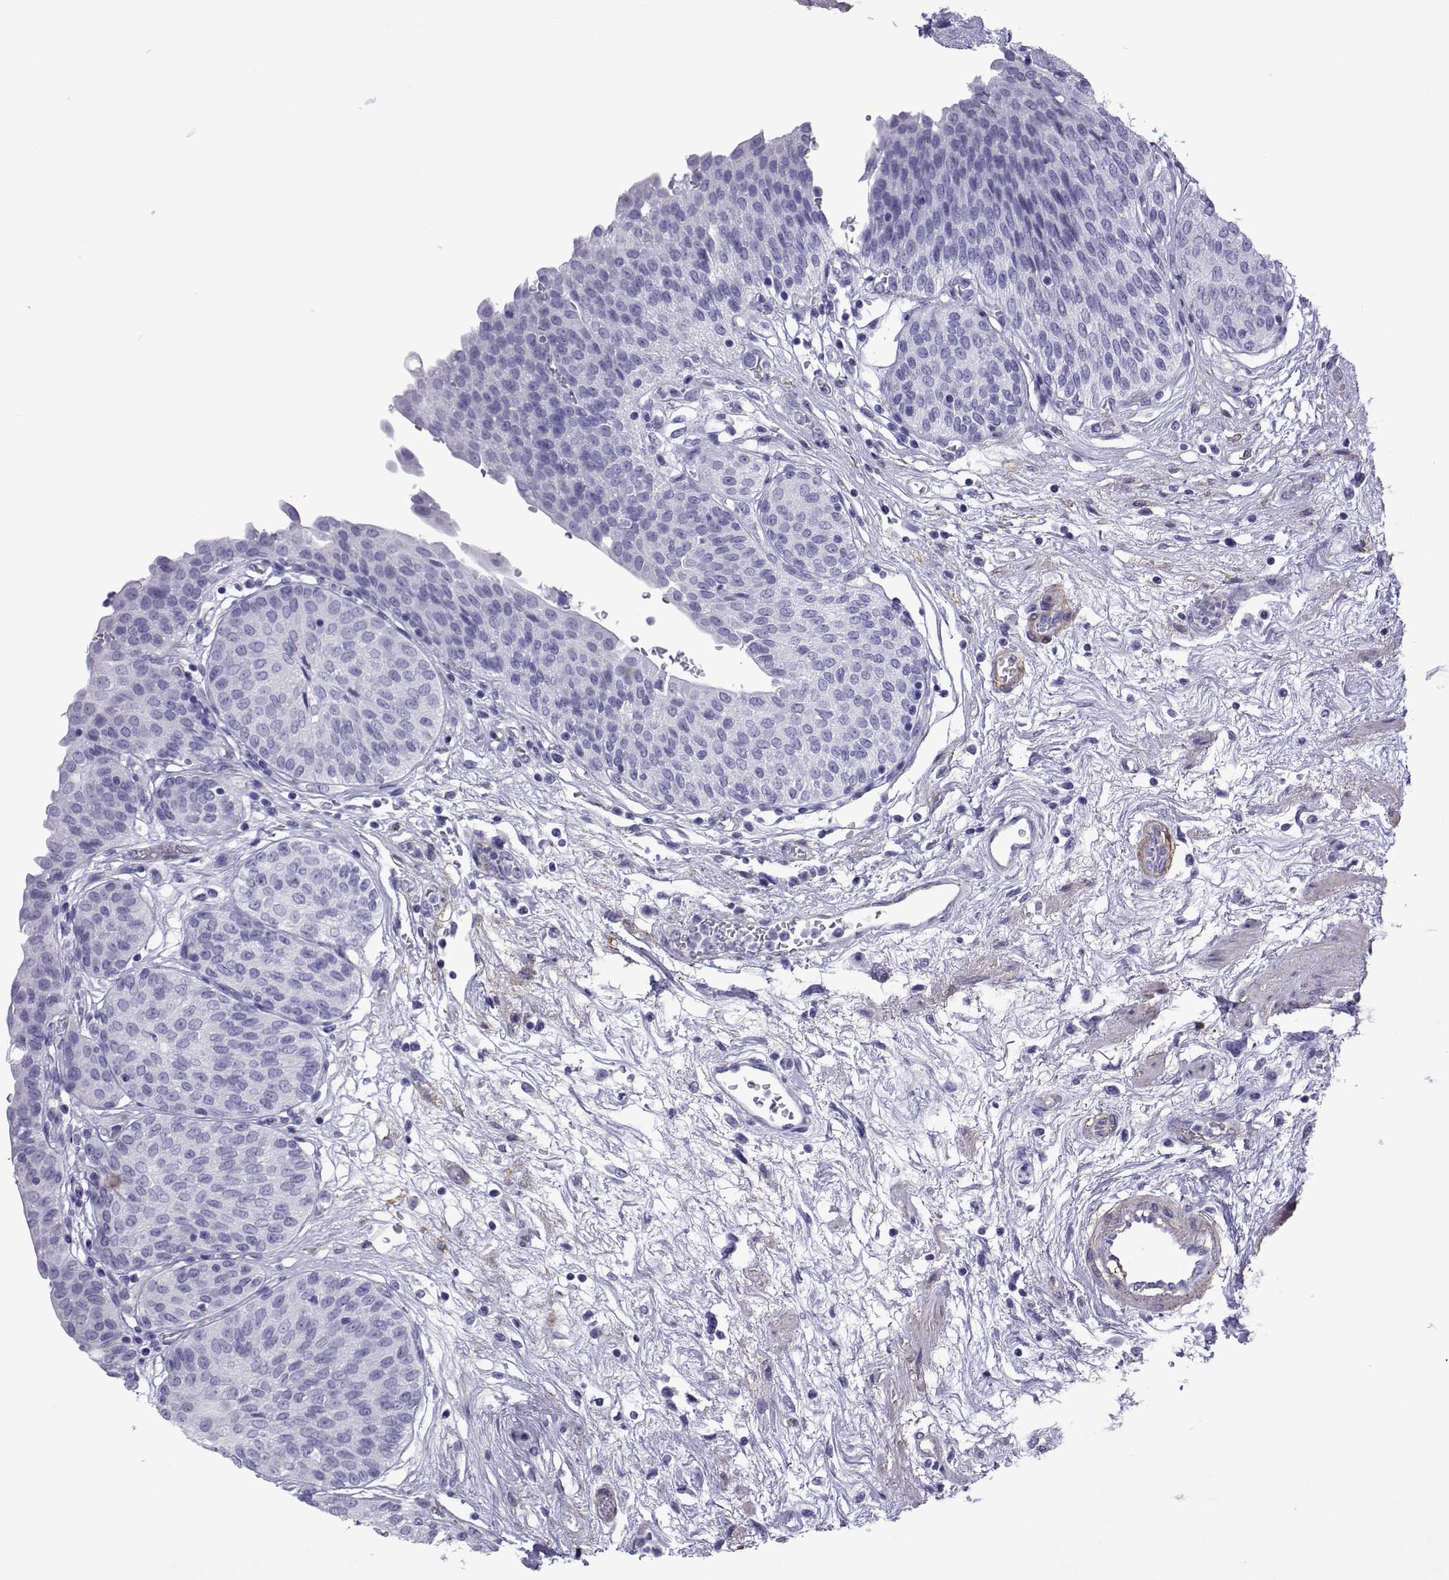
{"staining": {"intensity": "negative", "quantity": "none", "location": "none"}, "tissue": "urinary bladder", "cell_type": "Urothelial cells", "image_type": "normal", "snomed": [{"axis": "morphology", "description": "Normal tissue, NOS"}, {"axis": "morphology", "description": "Neoplasm, malignant, NOS"}, {"axis": "topography", "description": "Urinary bladder"}], "caption": "A high-resolution histopathology image shows immunohistochemistry (IHC) staining of benign urinary bladder, which shows no significant positivity in urothelial cells. Nuclei are stained in blue.", "gene": "SPANXA1", "patient": {"sex": "male", "age": 68}}